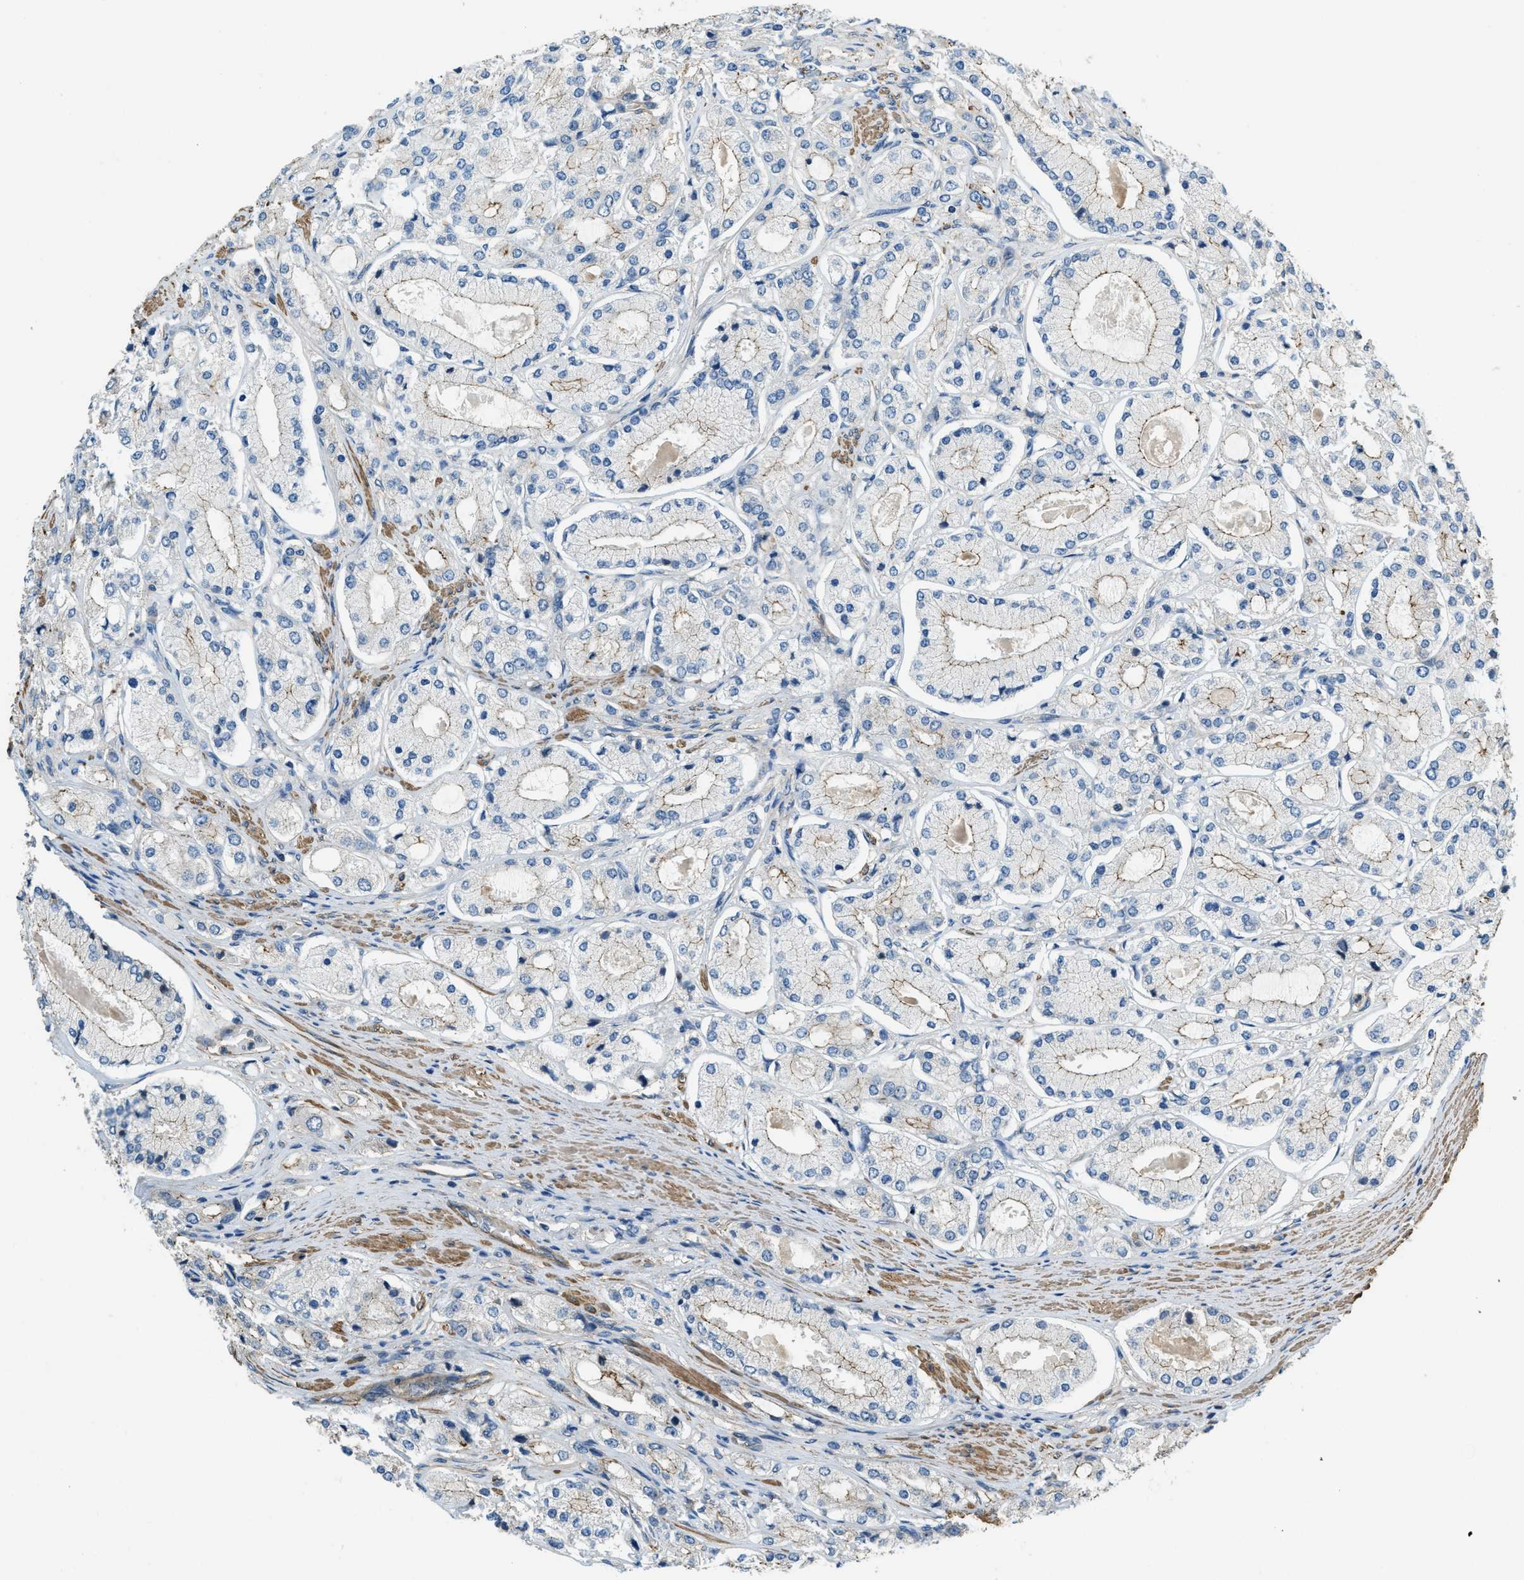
{"staining": {"intensity": "moderate", "quantity": "<25%", "location": "cytoplasmic/membranous"}, "tissue": "prostate cancer", "cell_type": "Tumor cells", "image_type": "cancer", "snomed": [{"axis": "morphology", "description": "Adenocarcinoma, High grade"}, {"axis": "topography", "description": "Prostate"}], "caption": "This is an image of immunohistochemistry staining of prostate cancer, which shows moderate expression in the cytoplasmic/membranous of tumor cells.", "gene": "CGN", "patient": {"sex": "male", "age": 65}}